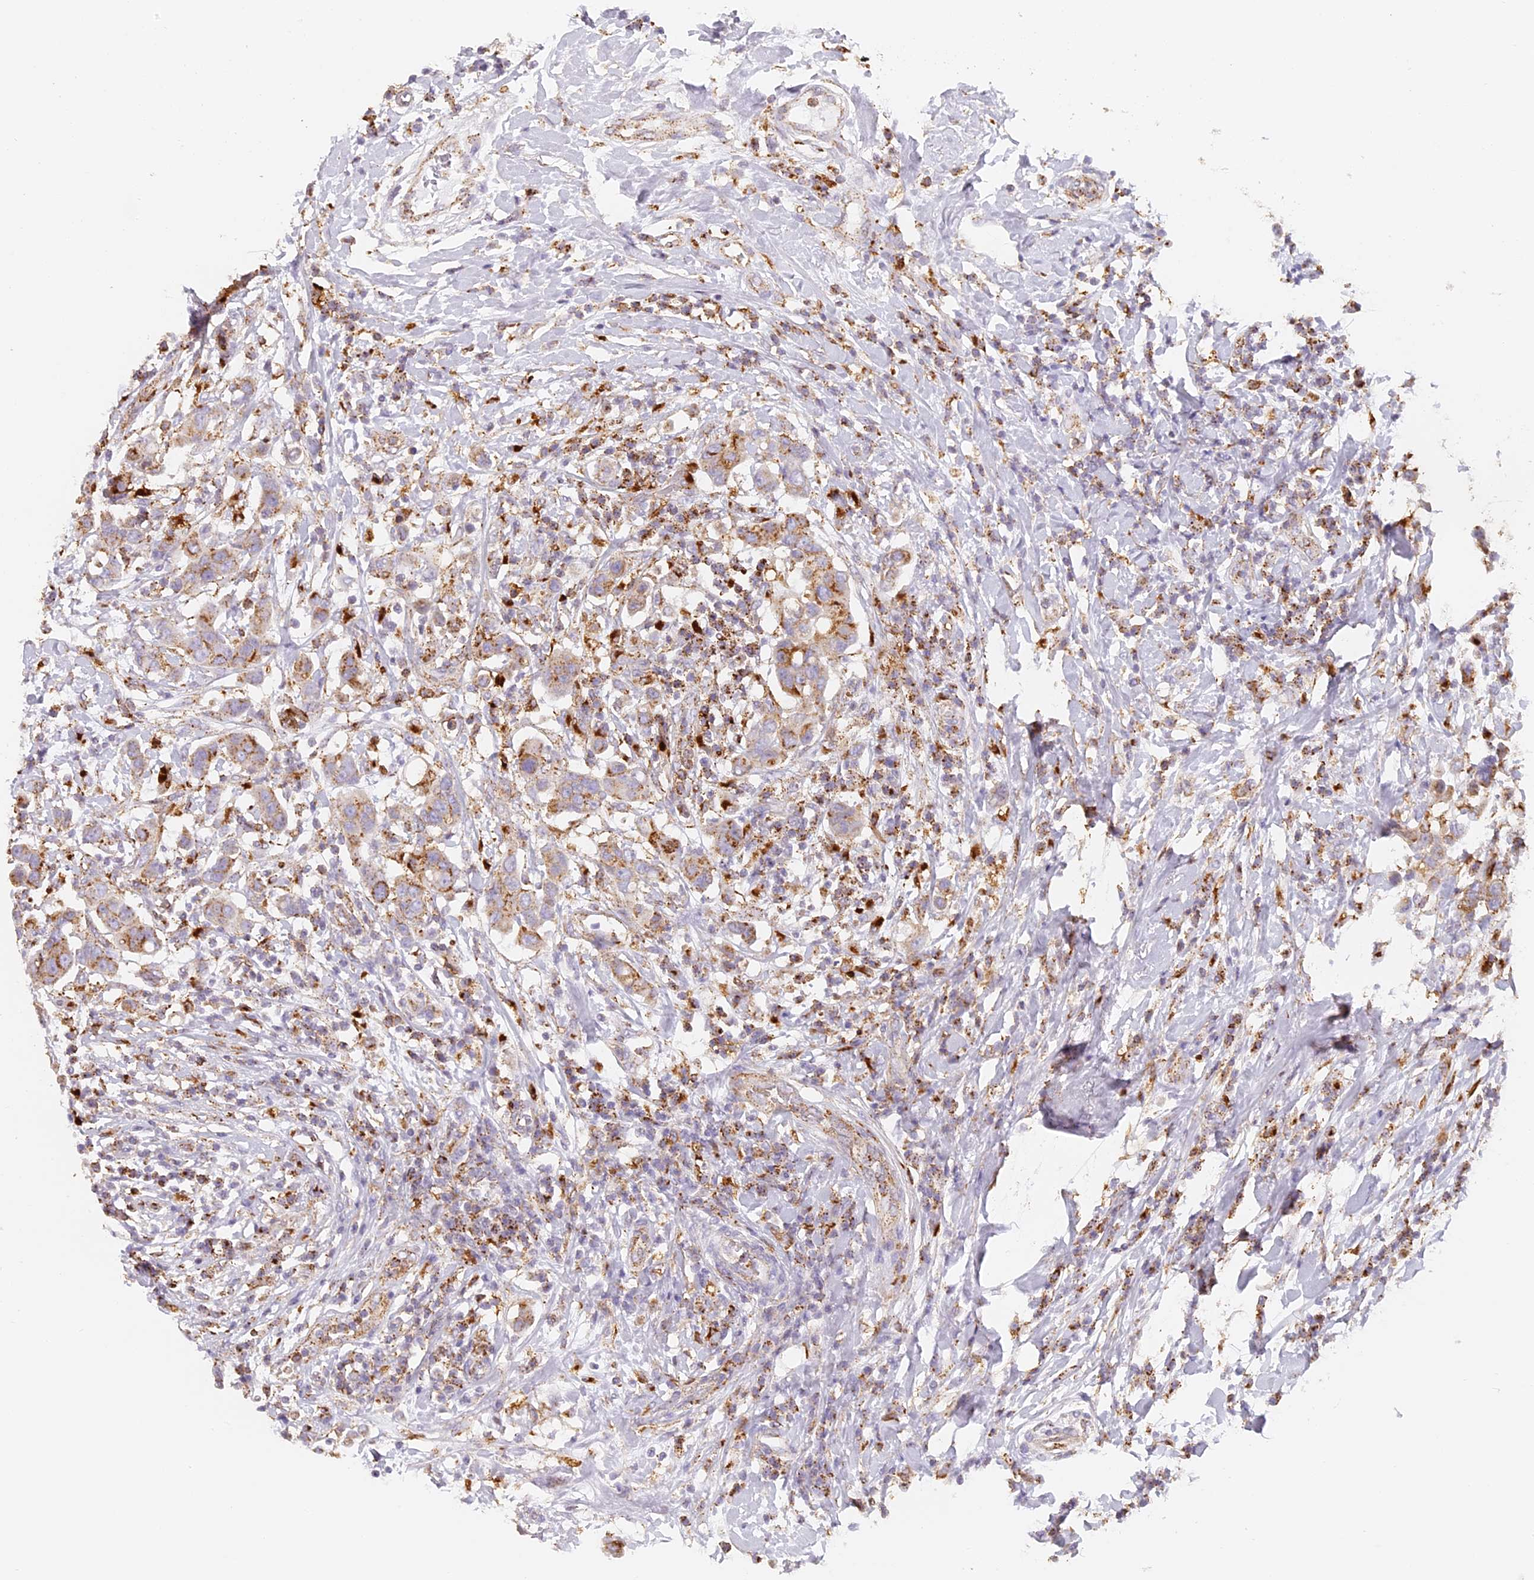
{"staining": {"intensity": "moderate", "quantity": ">75%", "location": "cytoplasmic/membranous"}, "tissue": "breast cancer", "cell_type": "Tumor cells", "image_type": "cancer", "snomed": [{"axis": "morphology", "description": "Duct carcinoma"}, {"axis": "topography", "description": "Breast"}], "caption": "The micrograph exhibits a brown stain indicating the presence of a protein in the cytoplasmic/membranous of tumor cells in infiltrating ductal carcinoma (breast).", "gene": "LAMP2", "patient": {"sex": "female", "age": 27}}